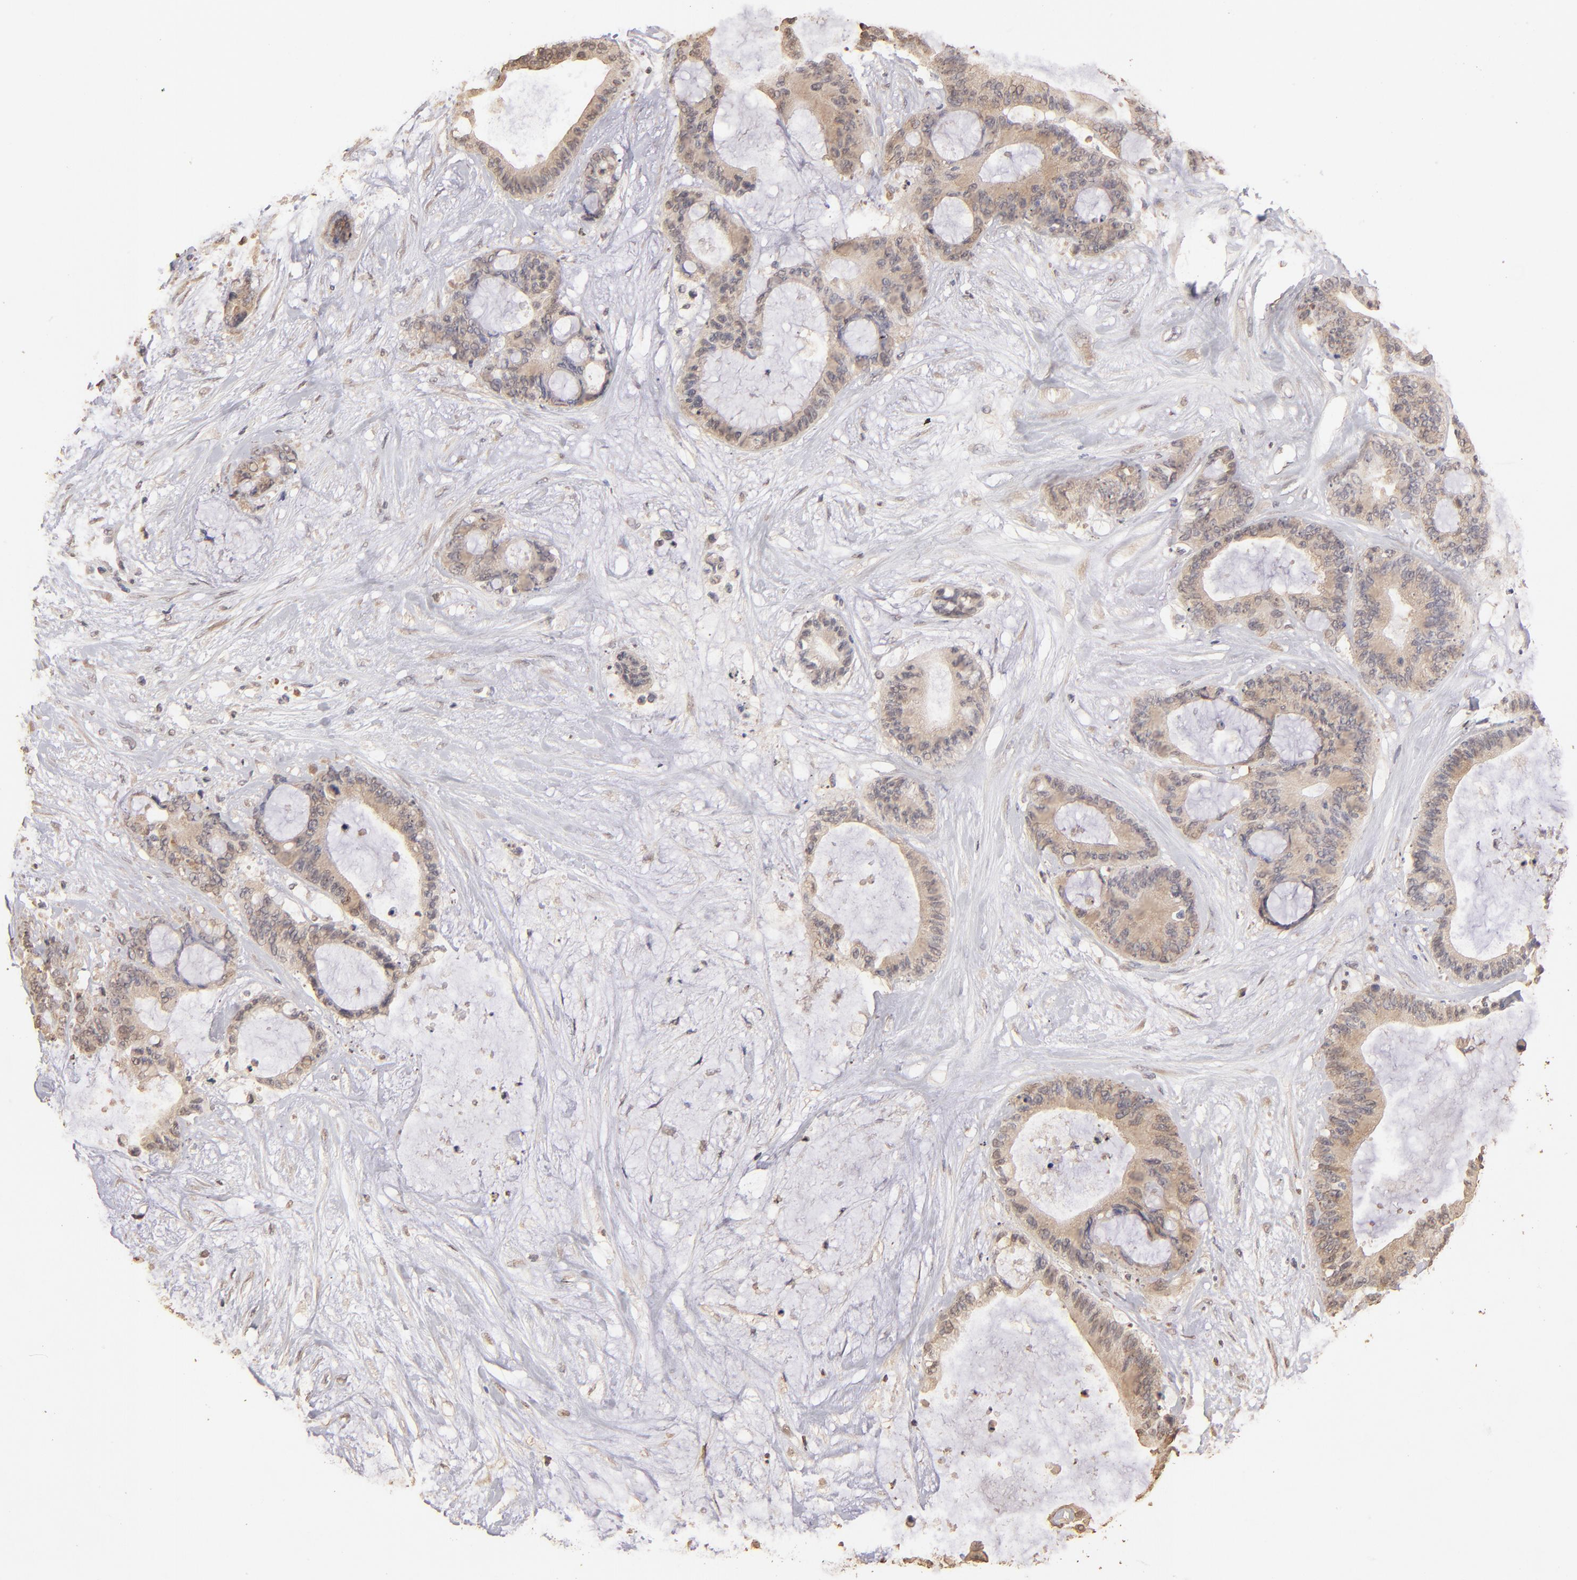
{"staining": {"intensity": "moderate", "quantity": ">75%", "location": "cytoplasmic/membranous"}, "tissue": "liver cancer", "cell_type": "Tumor cells", "image_type": "cancer", "snomed": [{"axis": "morphology", "description": "Cholangiocarcinoma"}, {"axis": "topography", "description": "Liver"}], "caption": "Brown immunohistochemical staining in cholangiocarcinoma (liver) displays moderate cytoplasmic/membranous staining in approximately >75% of tumor cells.", "gene": "OPHN1", "patient": {"sex": "female", "age": 73}}